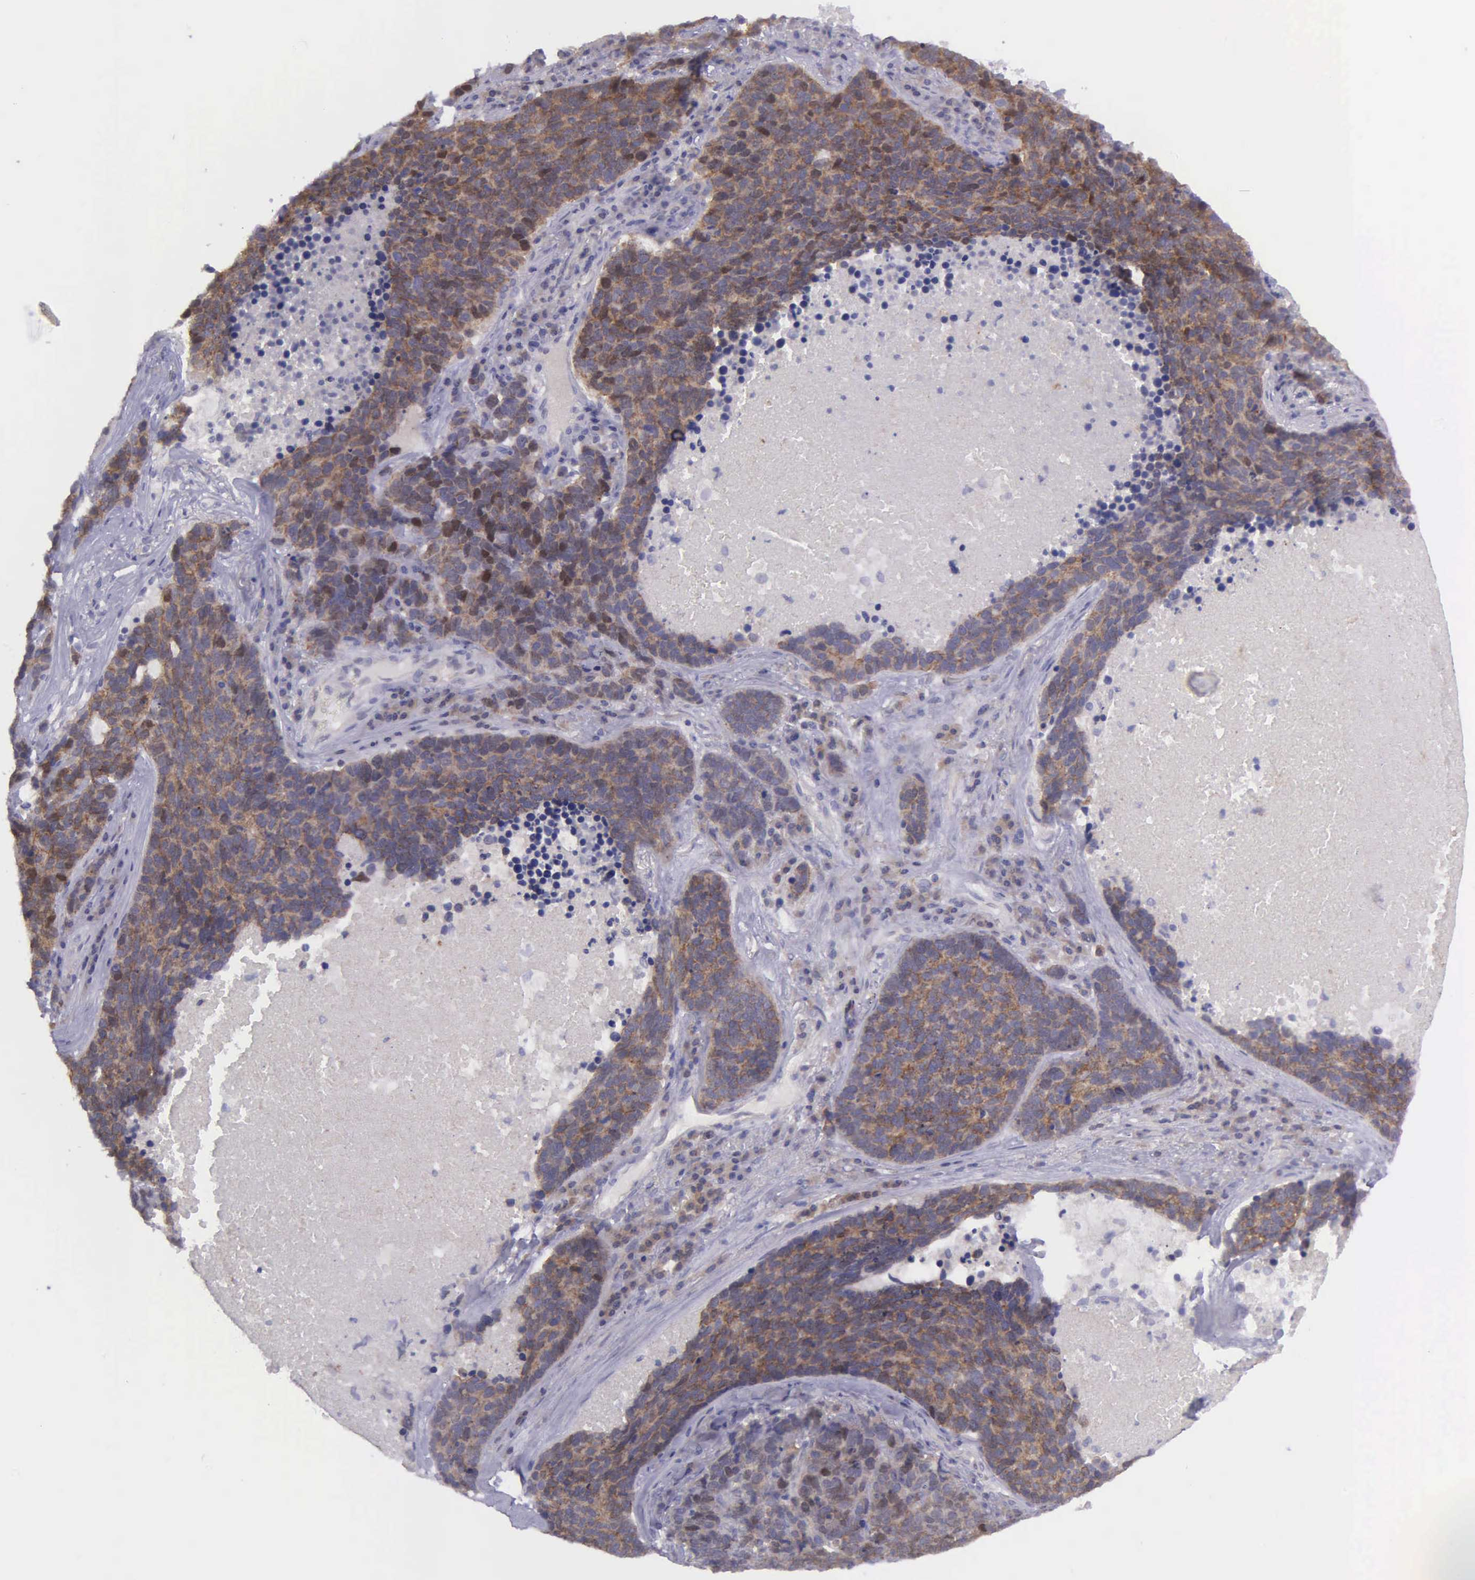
{"staining": {"intensity": "moderate", "quantity": ">75%", "location": "cytoplasmic/membranous"}, "tissue": "lung cancer", "cell_type": "Tumor cells", "image_type": "cancer", "snomed": [{"axis": "morphology", "description": "Neoplasm, malignant, NOS"}, {"axis": "topography", "description": "Lung"}], "caption": "Malignant neoplasm (lung) stained with a brown dye demonstrates moderate cytoplasmic/membranous positive positivity in about >75% of tumor cells.", "gene": "MICAL3", "patient": {"sex": "female", "age": 75}}